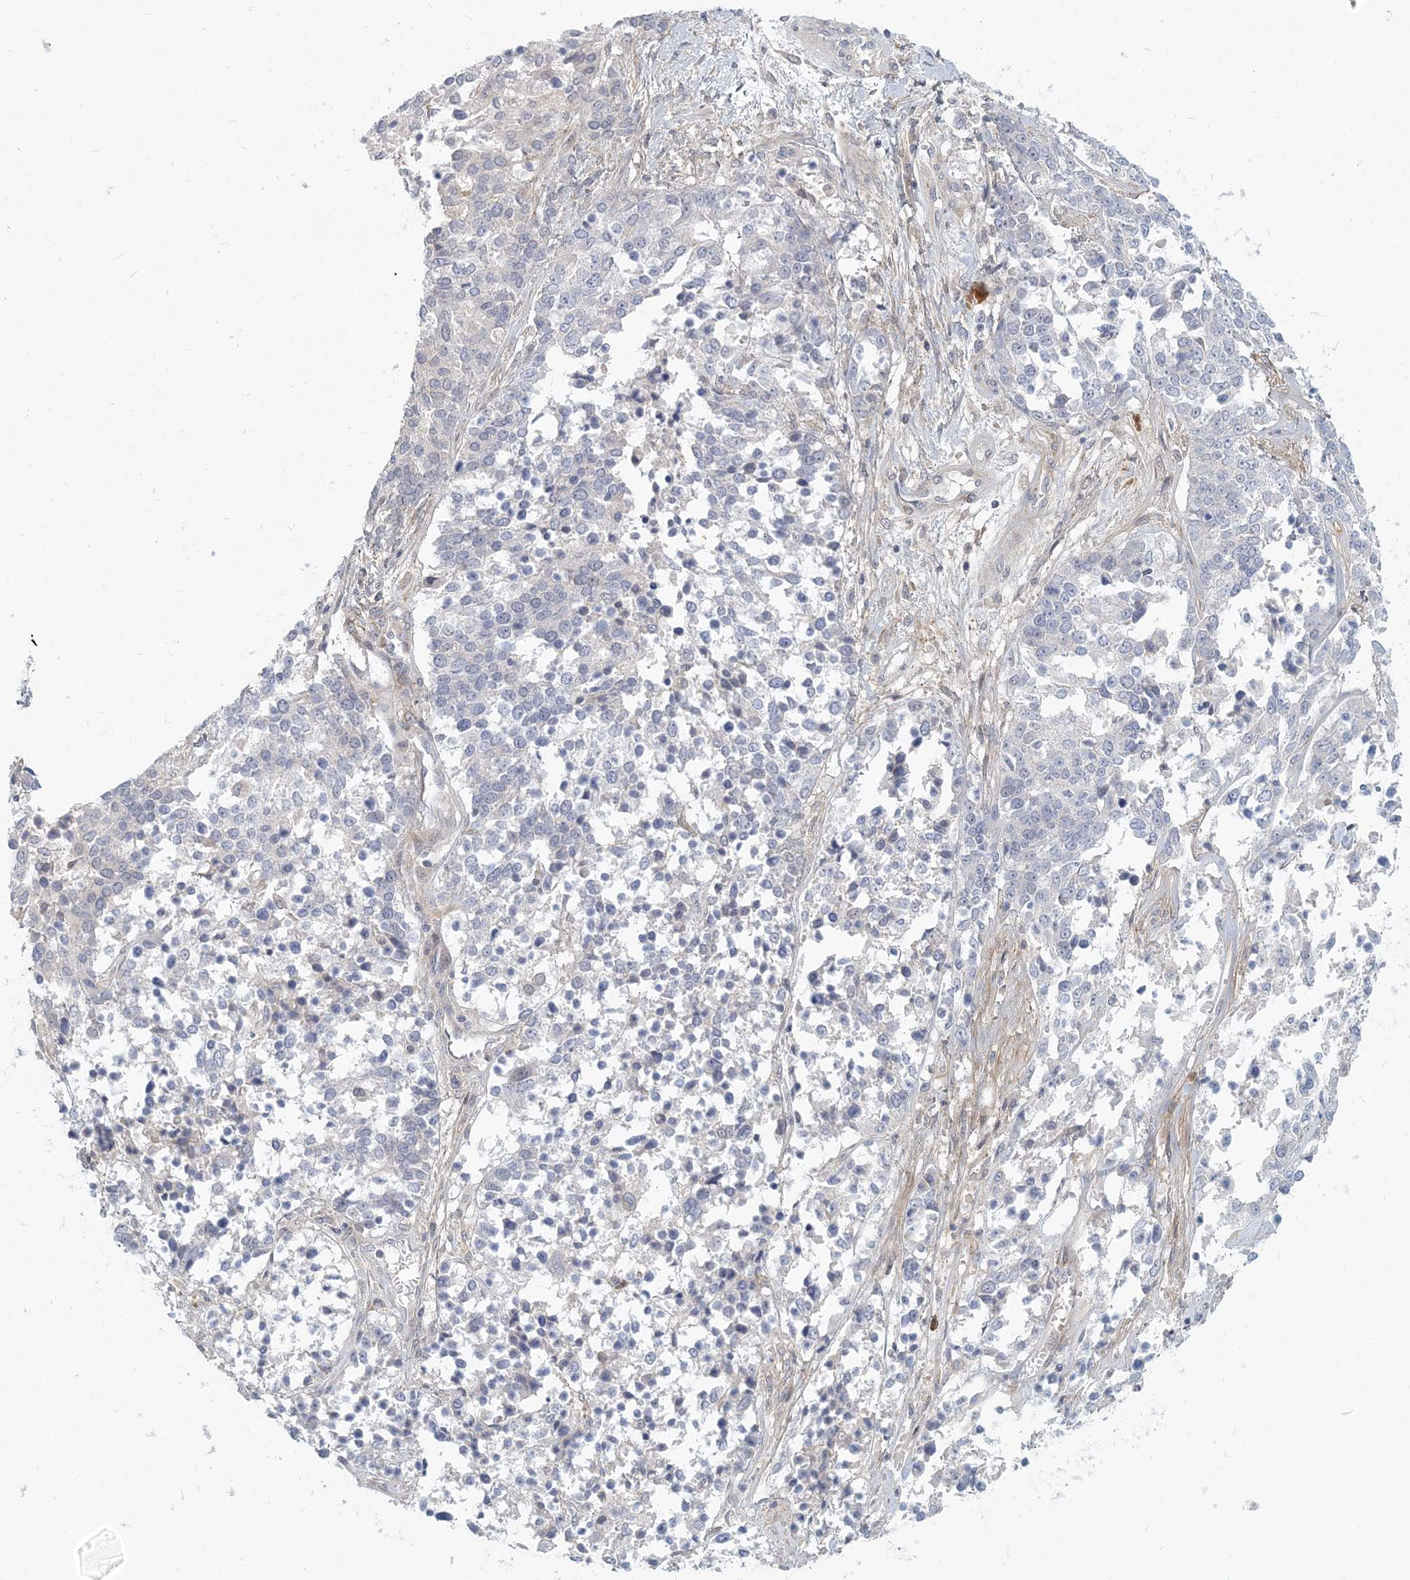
{"staining": {"intensity": "negative", "quantity": "none", "location": "none"}, "tissue": "ovarian cancer", "cell_type": "Tumor cells", "image_type": "cancer", "snomed": [{"axis": "morphology", "description": "Cystadenocarcinoma, serous, NOS"}, {"axis": "topography", "description": "Ovary"}], "caption": "A high-resolution image shows IHC staining of ovarian cancer, which exhibits no significant staining in tumor cells.", "gene": "GMPPA", "patient": {"sex": "female", "age": 44}}